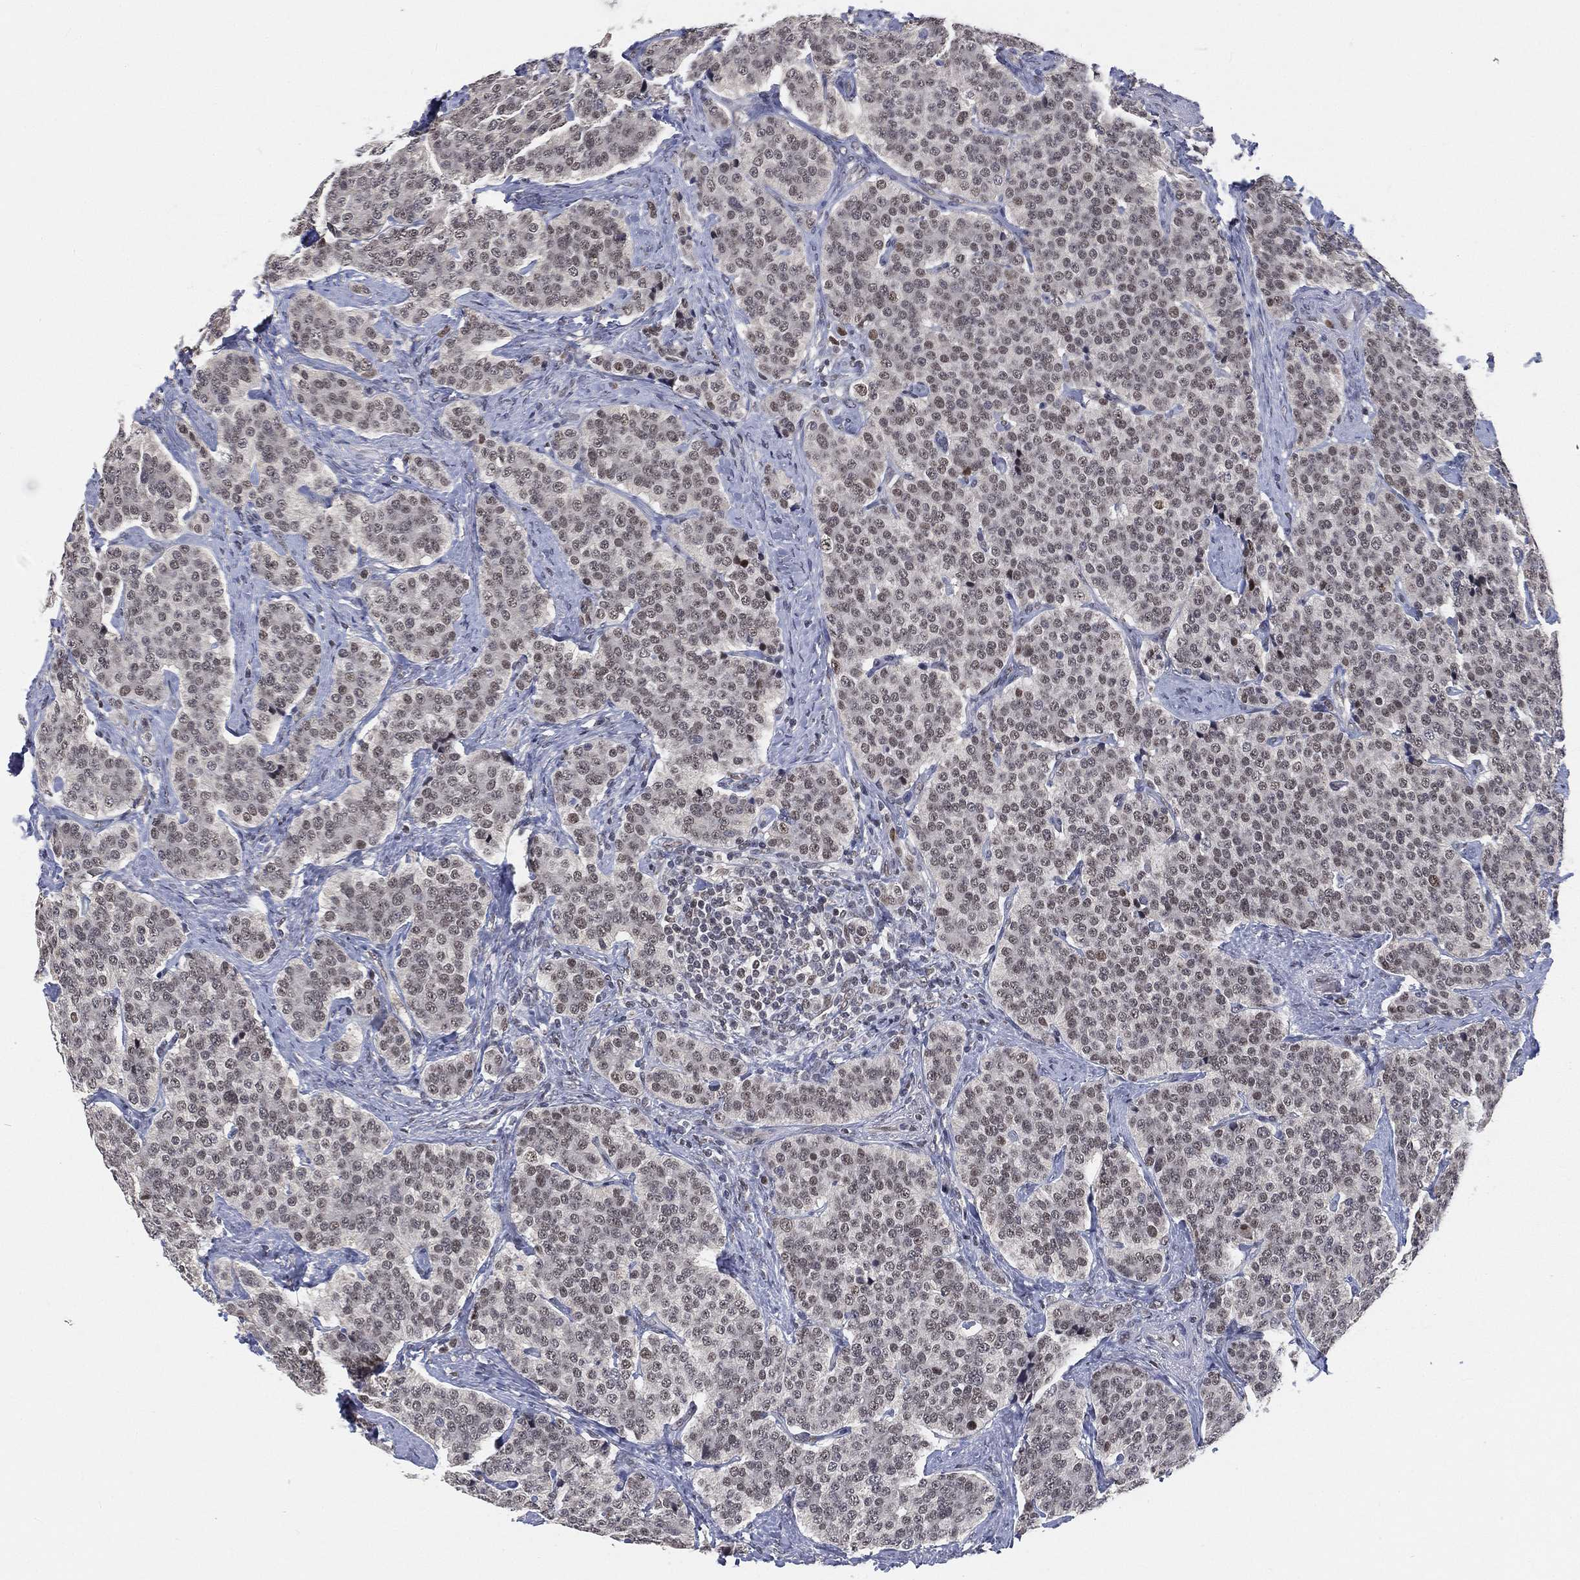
{"staining": {"intensity": "negative", "quantity": "none", "location": "none"}, "tissue": "carcinoid", "cell_type": "Tumor cells", "image_type": "cancer", "snomed": [{"axis": "morphology", "description": "Carcinoid, malignant, NOS"}, {"axis": "topography", "description": "Small intestine"}], "caption": "Protein analysis of carcinoid (malignant) reveals no significant staining in tumor cells.", "gene": "YLPM1", "patient": {"sex": "female", "age": 58}}